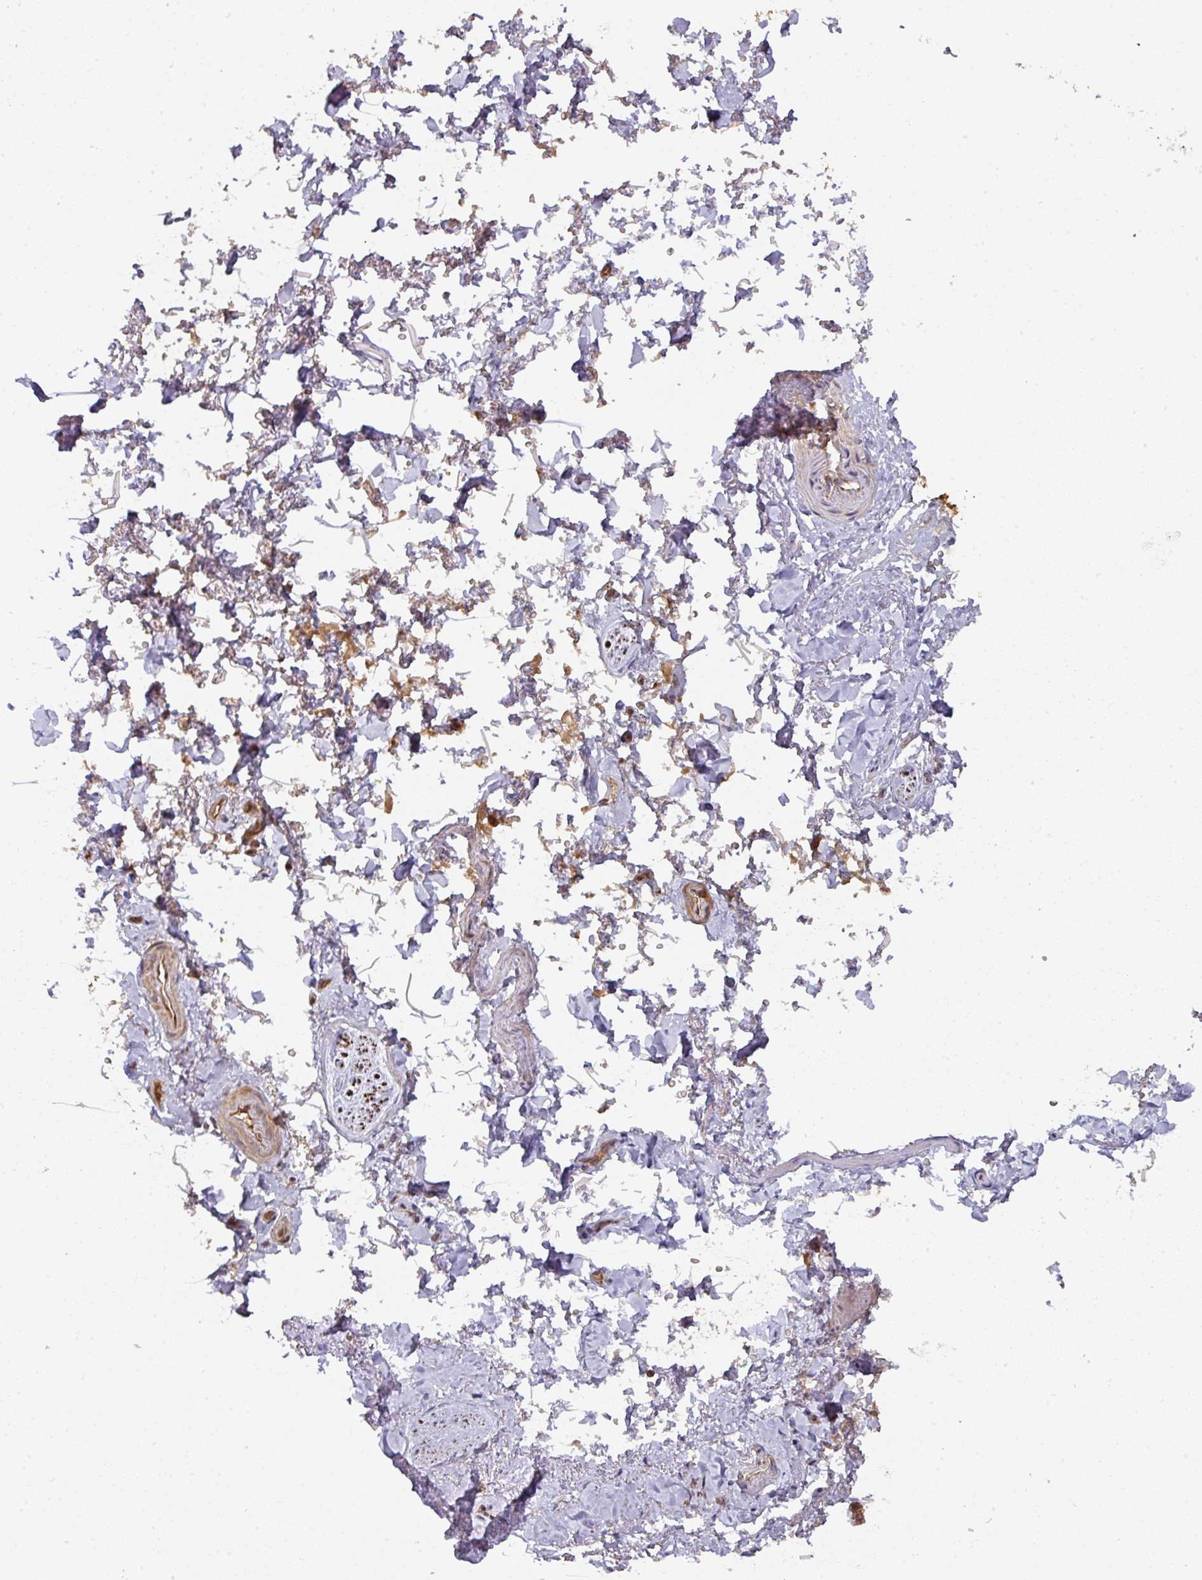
{"staining": {"intensity": "moderate", "quantity": "25%-75%", "location": "cytoplasmic/membranous"}, "tissue": "adipose tissue", "cell_type": "Adipocytes", "image_type": "normal", "snomed": [{"axis": "morphology", "description": "Normal tissue, NOS"}, {"axis": "topography", "description": "Vulva"}, {"axis": "topography", "description": "Vagina"}, {"axis": "topography", "description": "Peripheral nerve tissue"}], "caption": "DAB immunohistochemical staining of benign adipose tissue reveals moderate cytoplasmic/membranous protein expression in about 25%-75% of adipocytes.", "gene": "EIF4EBP2", "patient": {"sex": "female", "age": 66}}